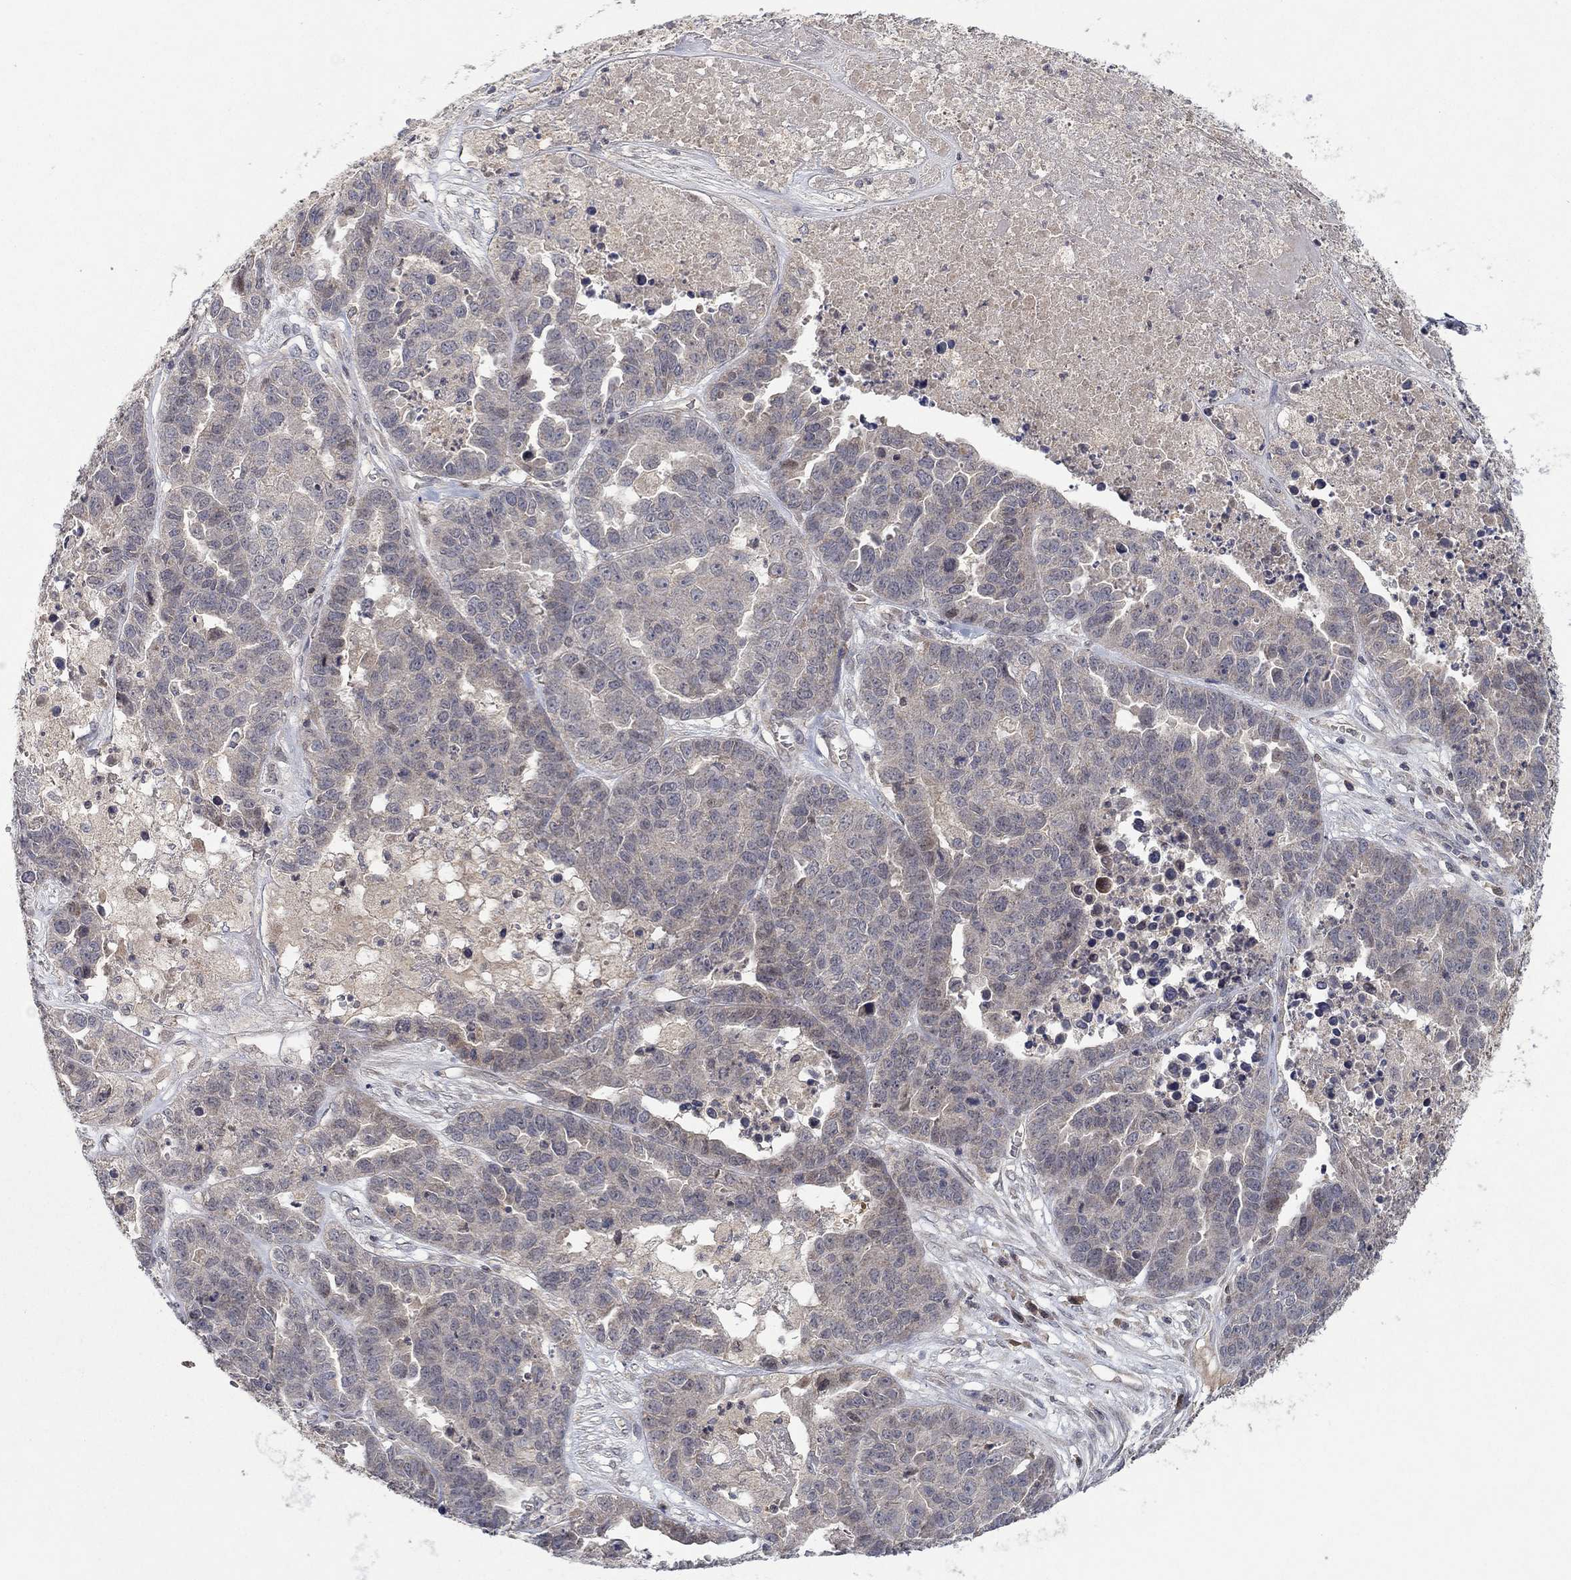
{"staining": {"intensity": "negative", "quantity": "none", "location": "none"}, "tissue": "ovarian cancer", "cell_type": "Tumor cells", "image_type": "cancer", "snomed": [{"axis": "morphology", "description": "Cystadenocarcinoma, serous, NOS"}, {"axis": "topography", "description": "Ovary"}], "caption": "Serous cystadenocarcinoma (ovarian) was stained to show a protein in brown. There is no significant staining in tumor cells.", "gene": "IL4", "patient": {"sex": "female", "age": 87}}